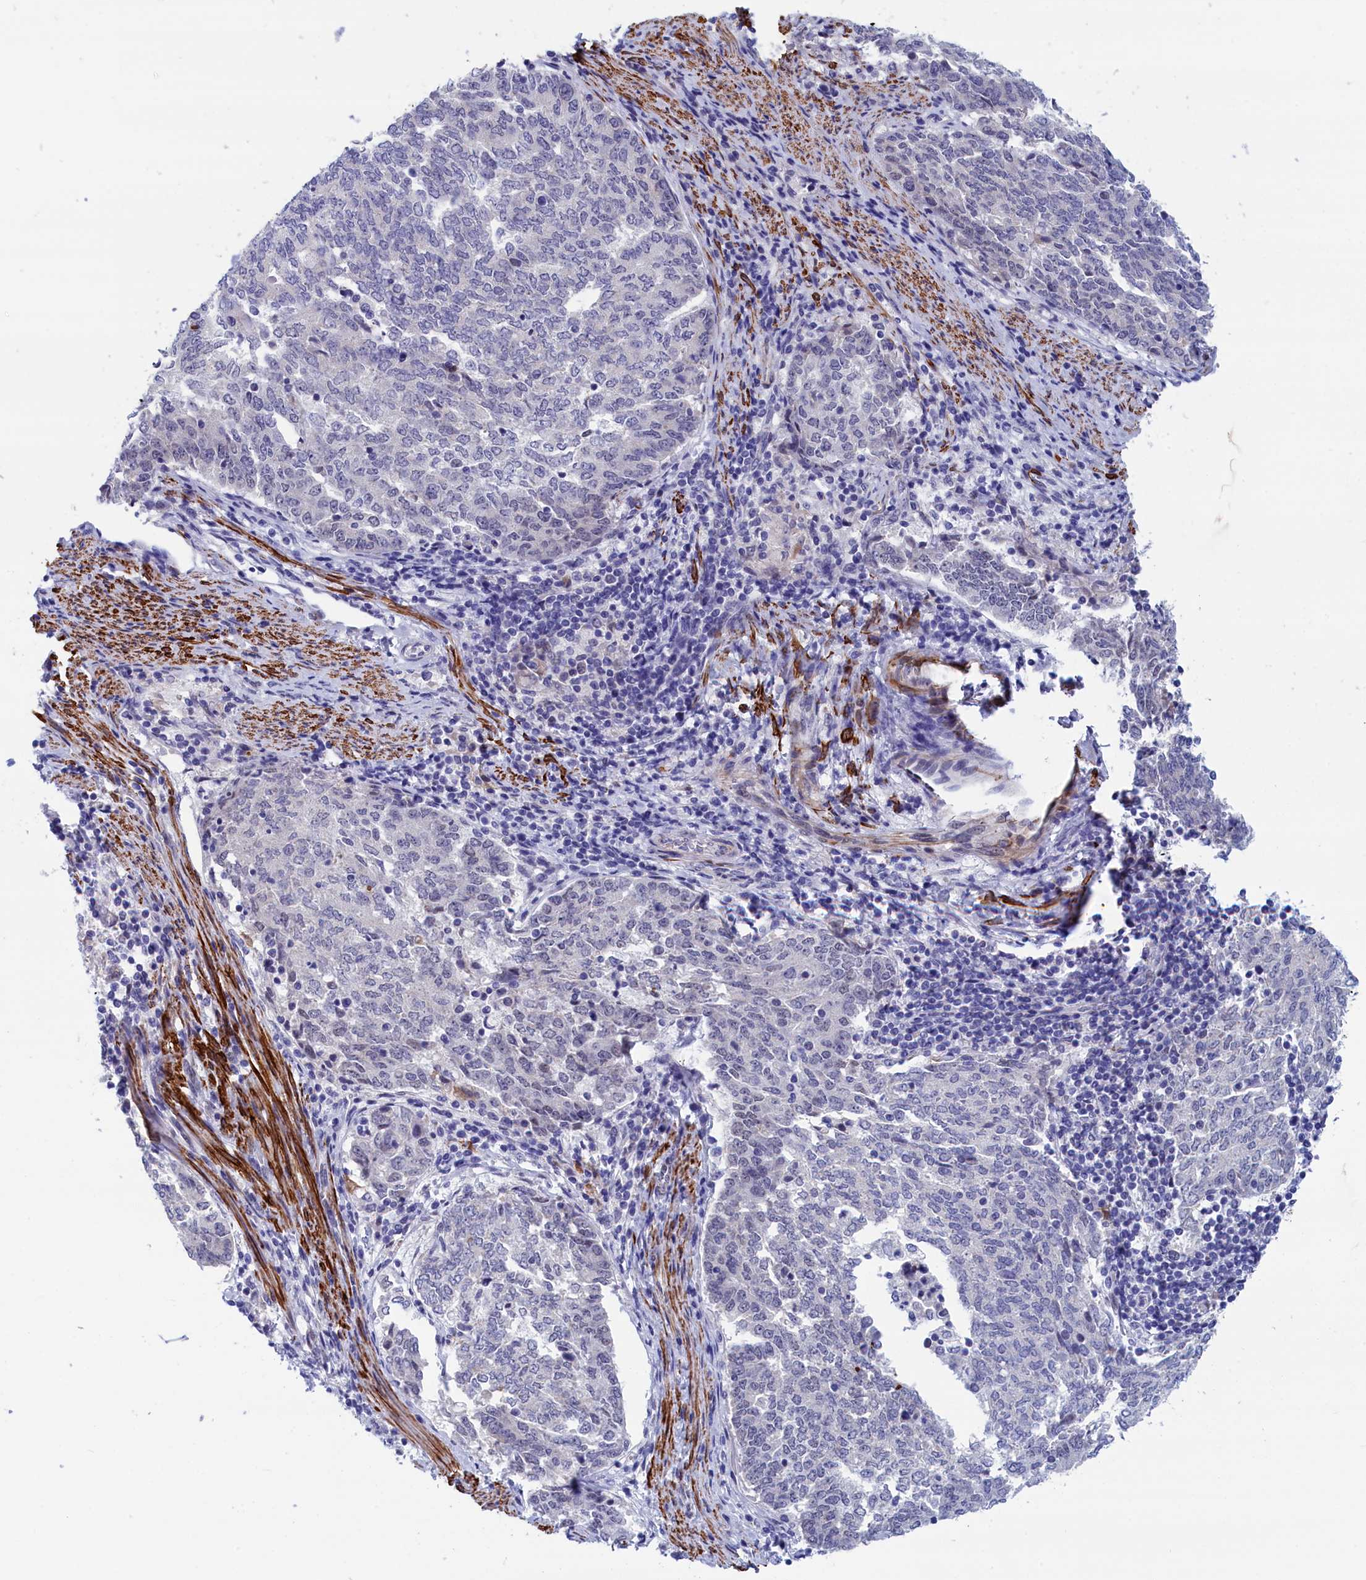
{"staining": {"intensity": "negative", "quantity": "none", "location": "none"}, "tissue": "endometrial cancer", "cell_type": "Tumor cells", "image_type": "cancer", "snomed": [{"axis": "morphology", "description": "Adenocarcinoma, NOS"}, {"axis": "topography", "description": "Endometrium"}], "caption": "IHC of human endometrial adenocarcinoma exhibits no staining in tumor cells.", "gene": "WDR83", "patient": {"sex": "female", "age": 80}}